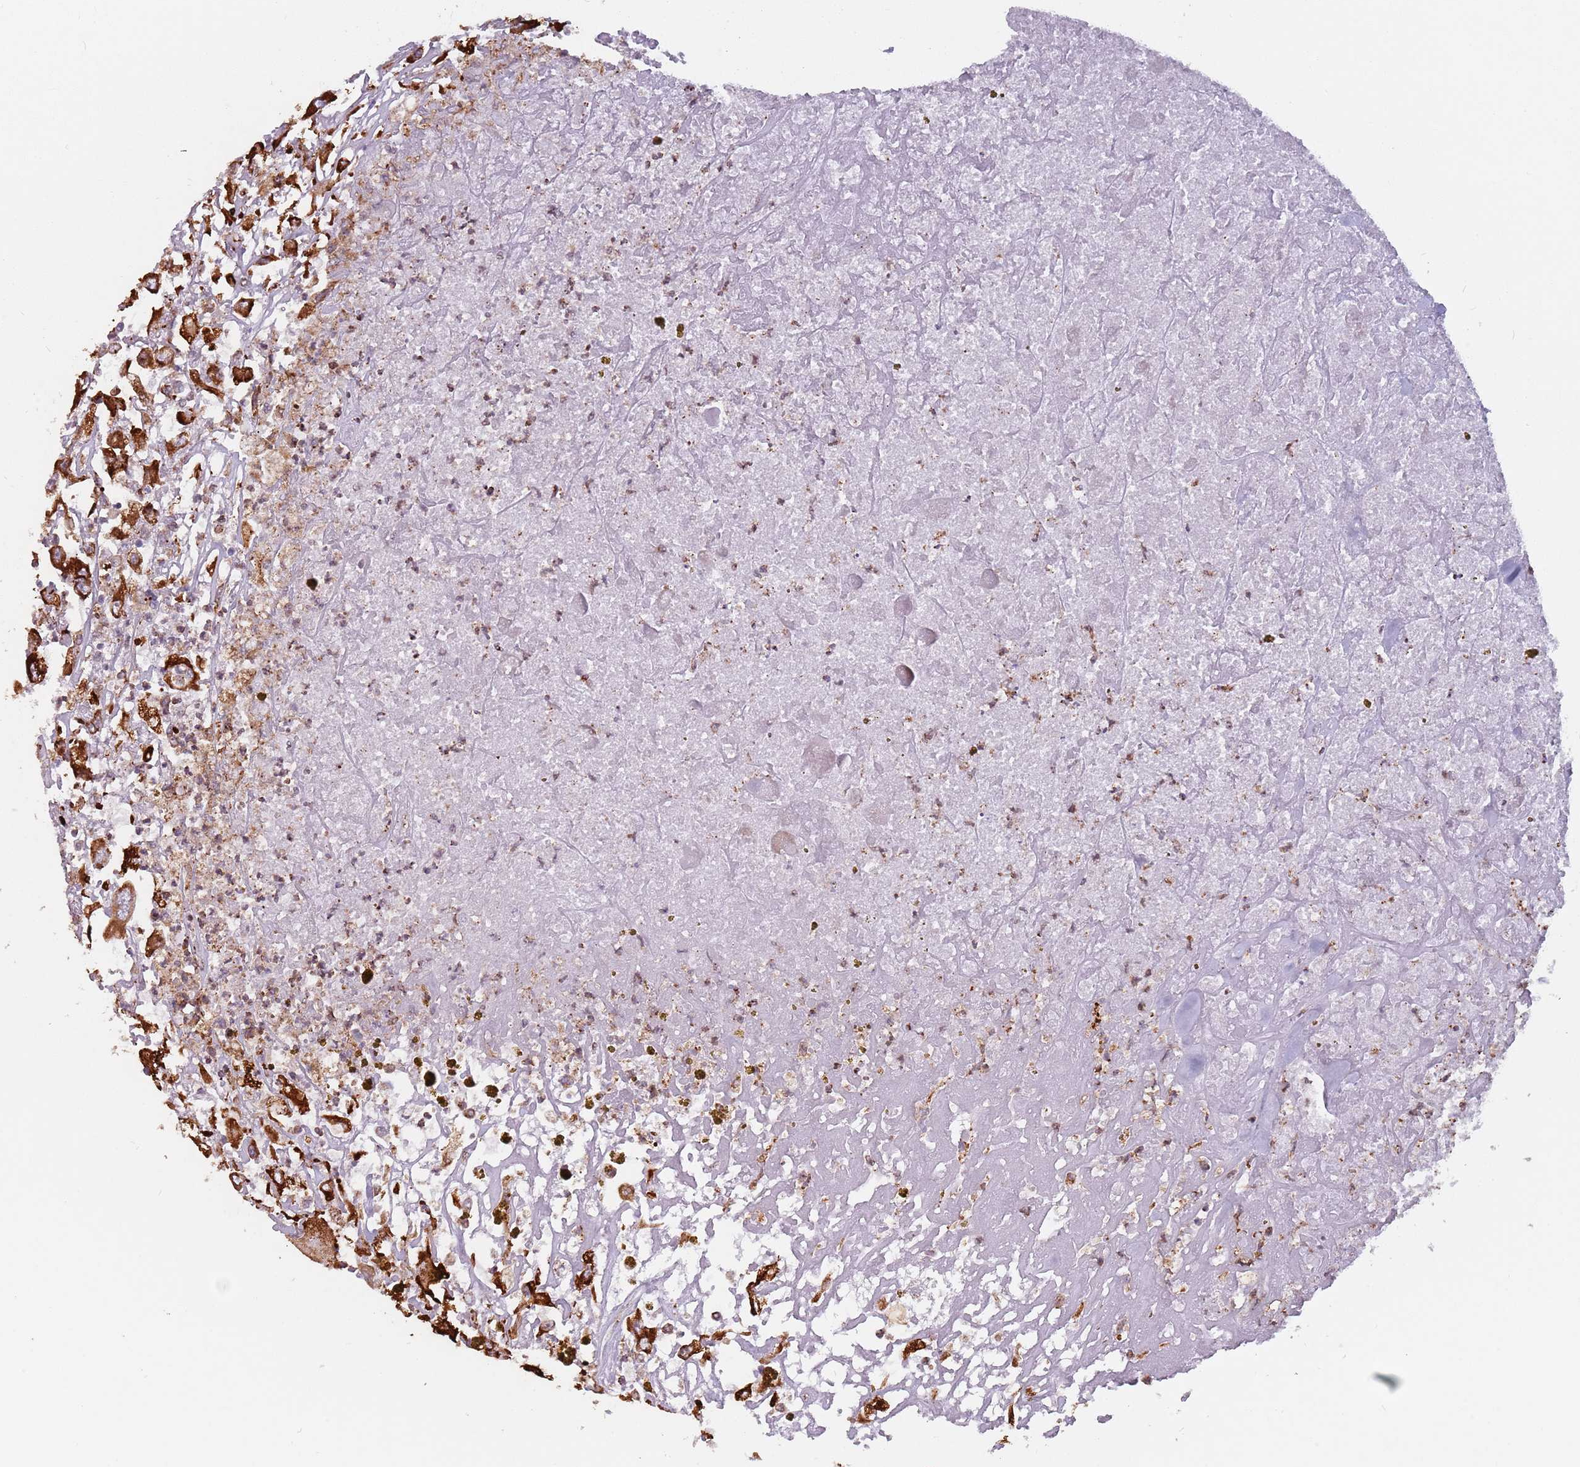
{"staining": {"intensity": "strong", "quantity": ">75%", "location": "cytoplasmic/membranous"}, "tissue": "renal cancer", "cell_type": "Tumor cells", "image_type": "cancer", "snomed": [{"axis": "morphology", "description": "Adenocarcinoma, NOS"}, {"axis": "topography", "description": "Kidney"}], "caption": "Immunohistochemistry (IHC) photomicrograph of human renal cancer stained for a protein (brown), which shows high levels of strong cytoplasmic/membranous expression in about >75% of tumor cells.", "gene": "RPS9", "patient": {"sex": "female", "age": 52}}